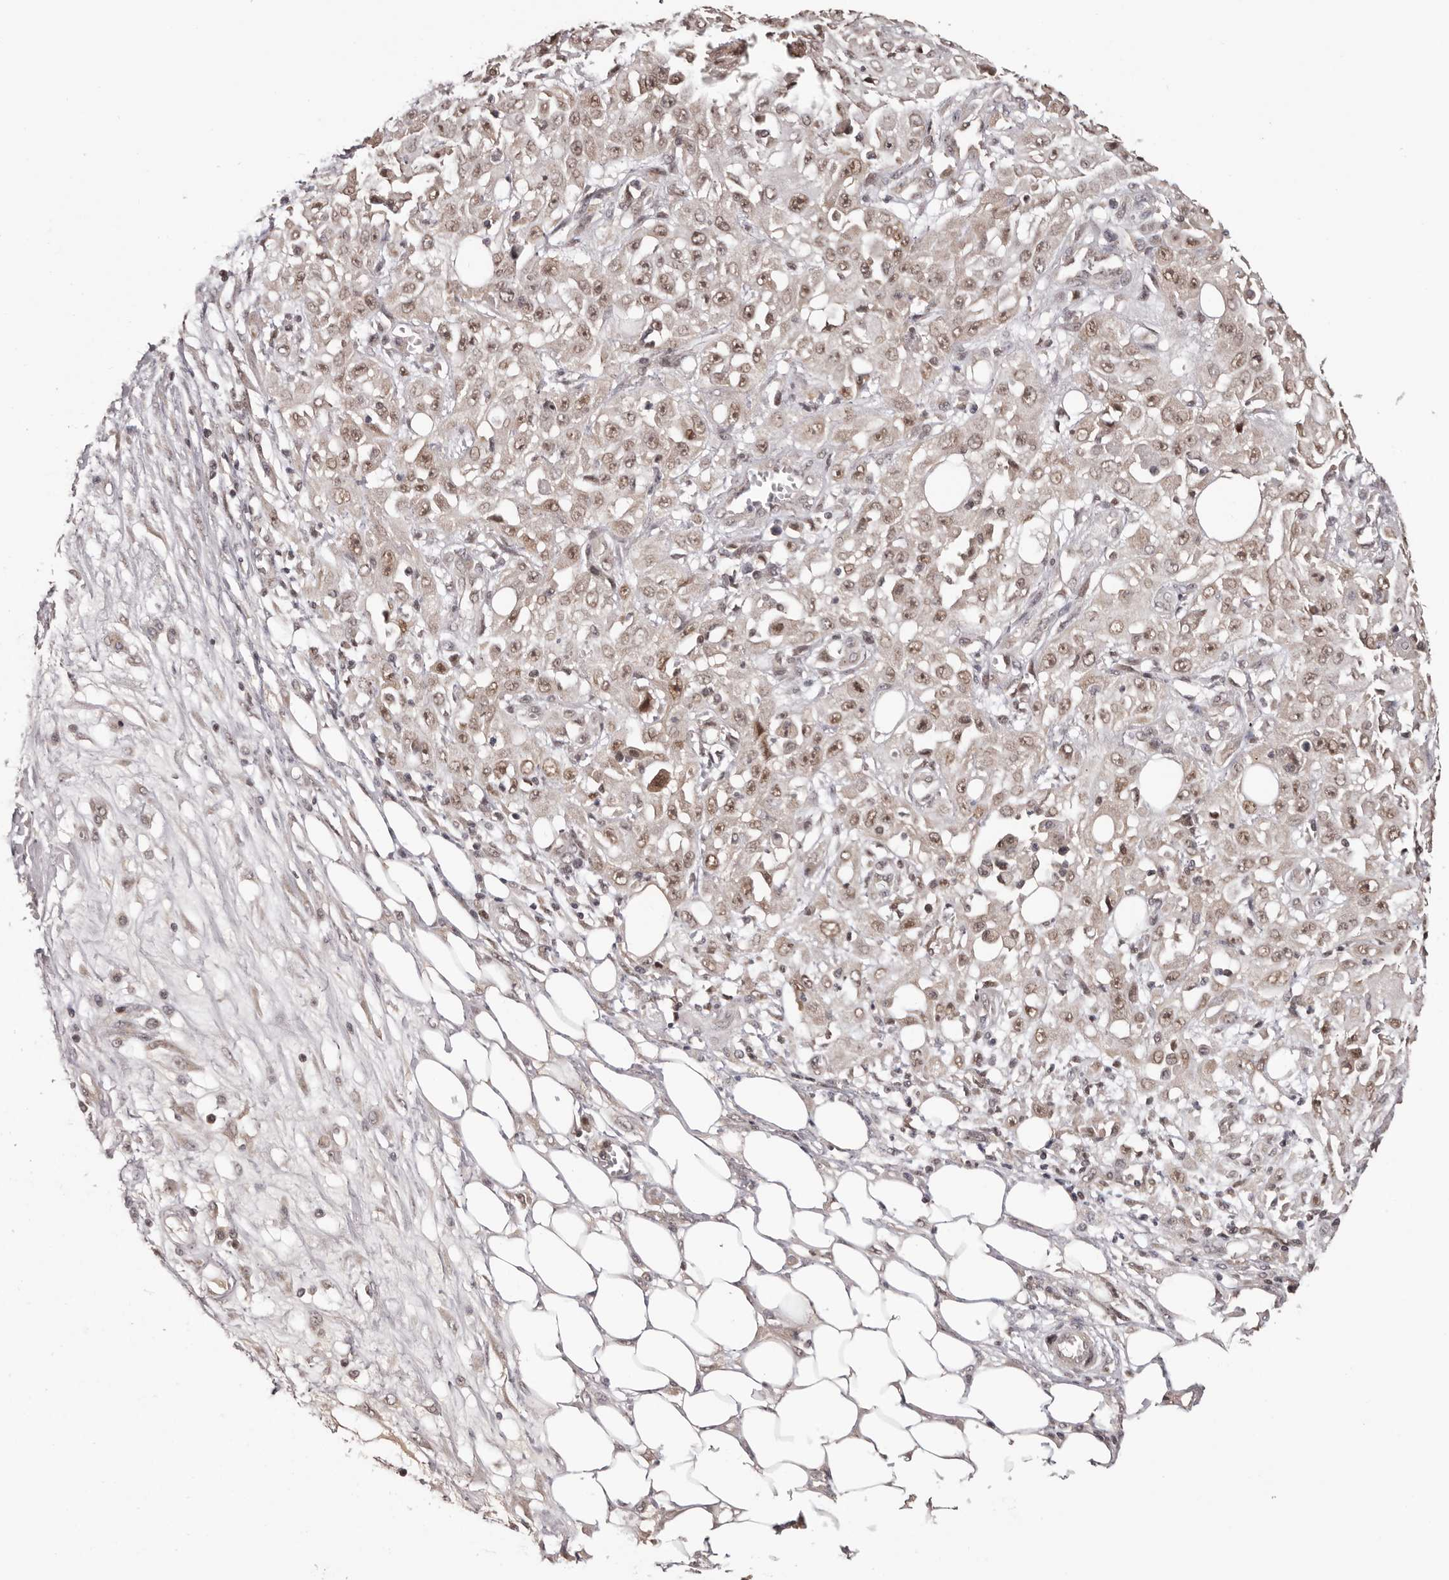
{"staining": {"intensity": "moderate", "quantity": ">75%", "location": "cytoplasmic/membranous,nuclear"}, "tissue": "skin cancer", "cell_type": "Tumor cells", "image_type": "cancer", "snomed": [{"axis": "morphology", "description": "Squamous cell carcinoma, NOS"}, {"axis": "morphology", "description": "Squamous cell carcinoma, metastatic, NOS"}, {"axis": "topography", "description": "Skin"}, {"axis": "topography", "description": "Lymph node"}], "caption": "Protein analysis of metastatic squamous cell carcinoma (skin) tissue displays moderate cytoplasmic/membranous and nuclear positivity in approximately >75% of tumor cells. Nuclei are stained in blue.", "gene": "TBX5", "patient": {"sex": "male", "age": 75}}